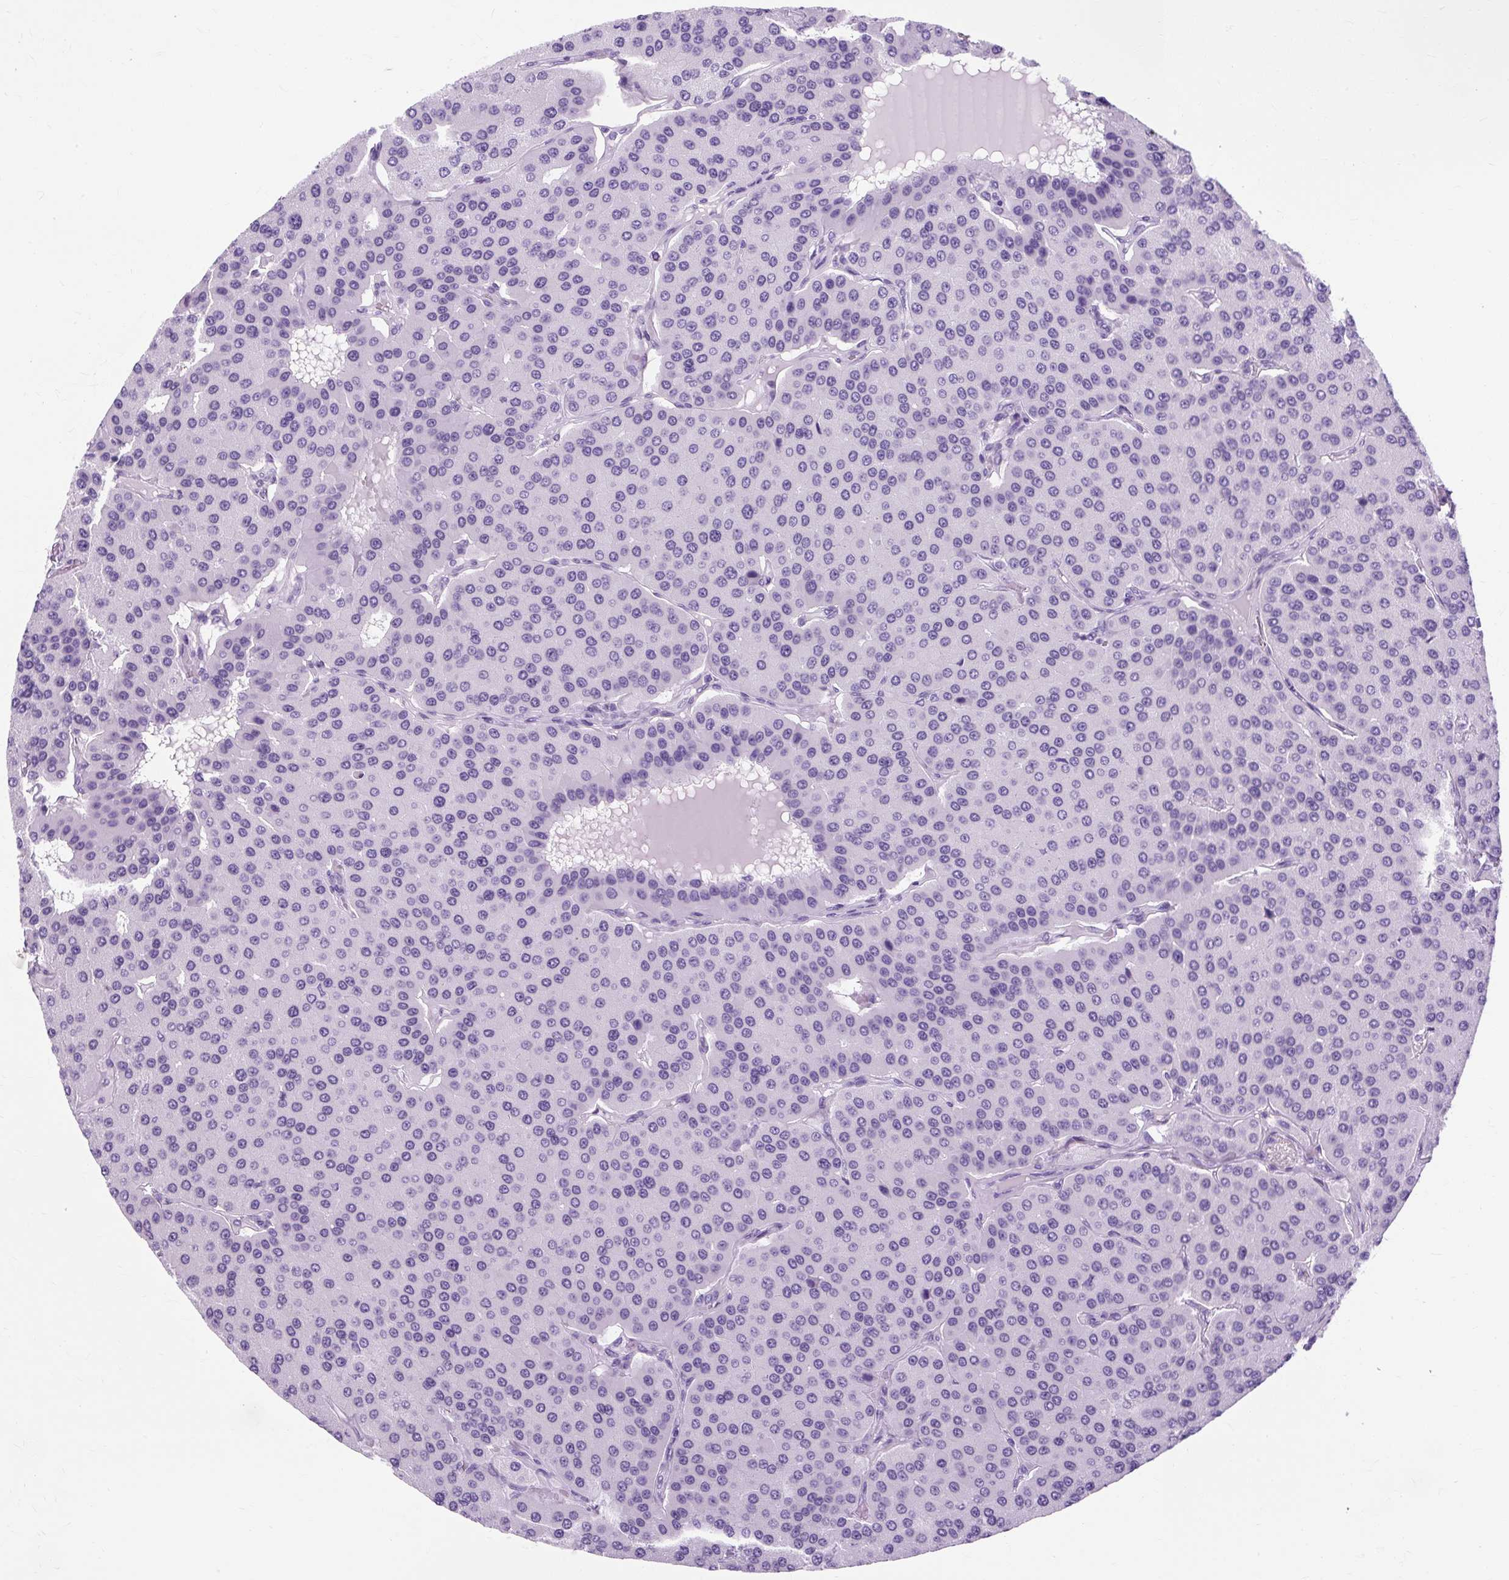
{"staining": {"intensity": "negative", "quantity": "none", "location": "none"}, "tissue": "parathyroid gland", "cell_type": "Glandular cells", "image_type": "normal", "snomed": [{"axis": "morphology", "description": "Normal tissue, NOS"}, {"axis": "morphology", "description": "Adenoma, NOS"}, {"axis": "topography", "description": "Parathyroid gland"}], "caption": "The immunohistochemistry image has no significant expression in glandular cells of parathyroid gland.", "gene": "TMEM89", "patient": {"sex": "female", "age": 86}}